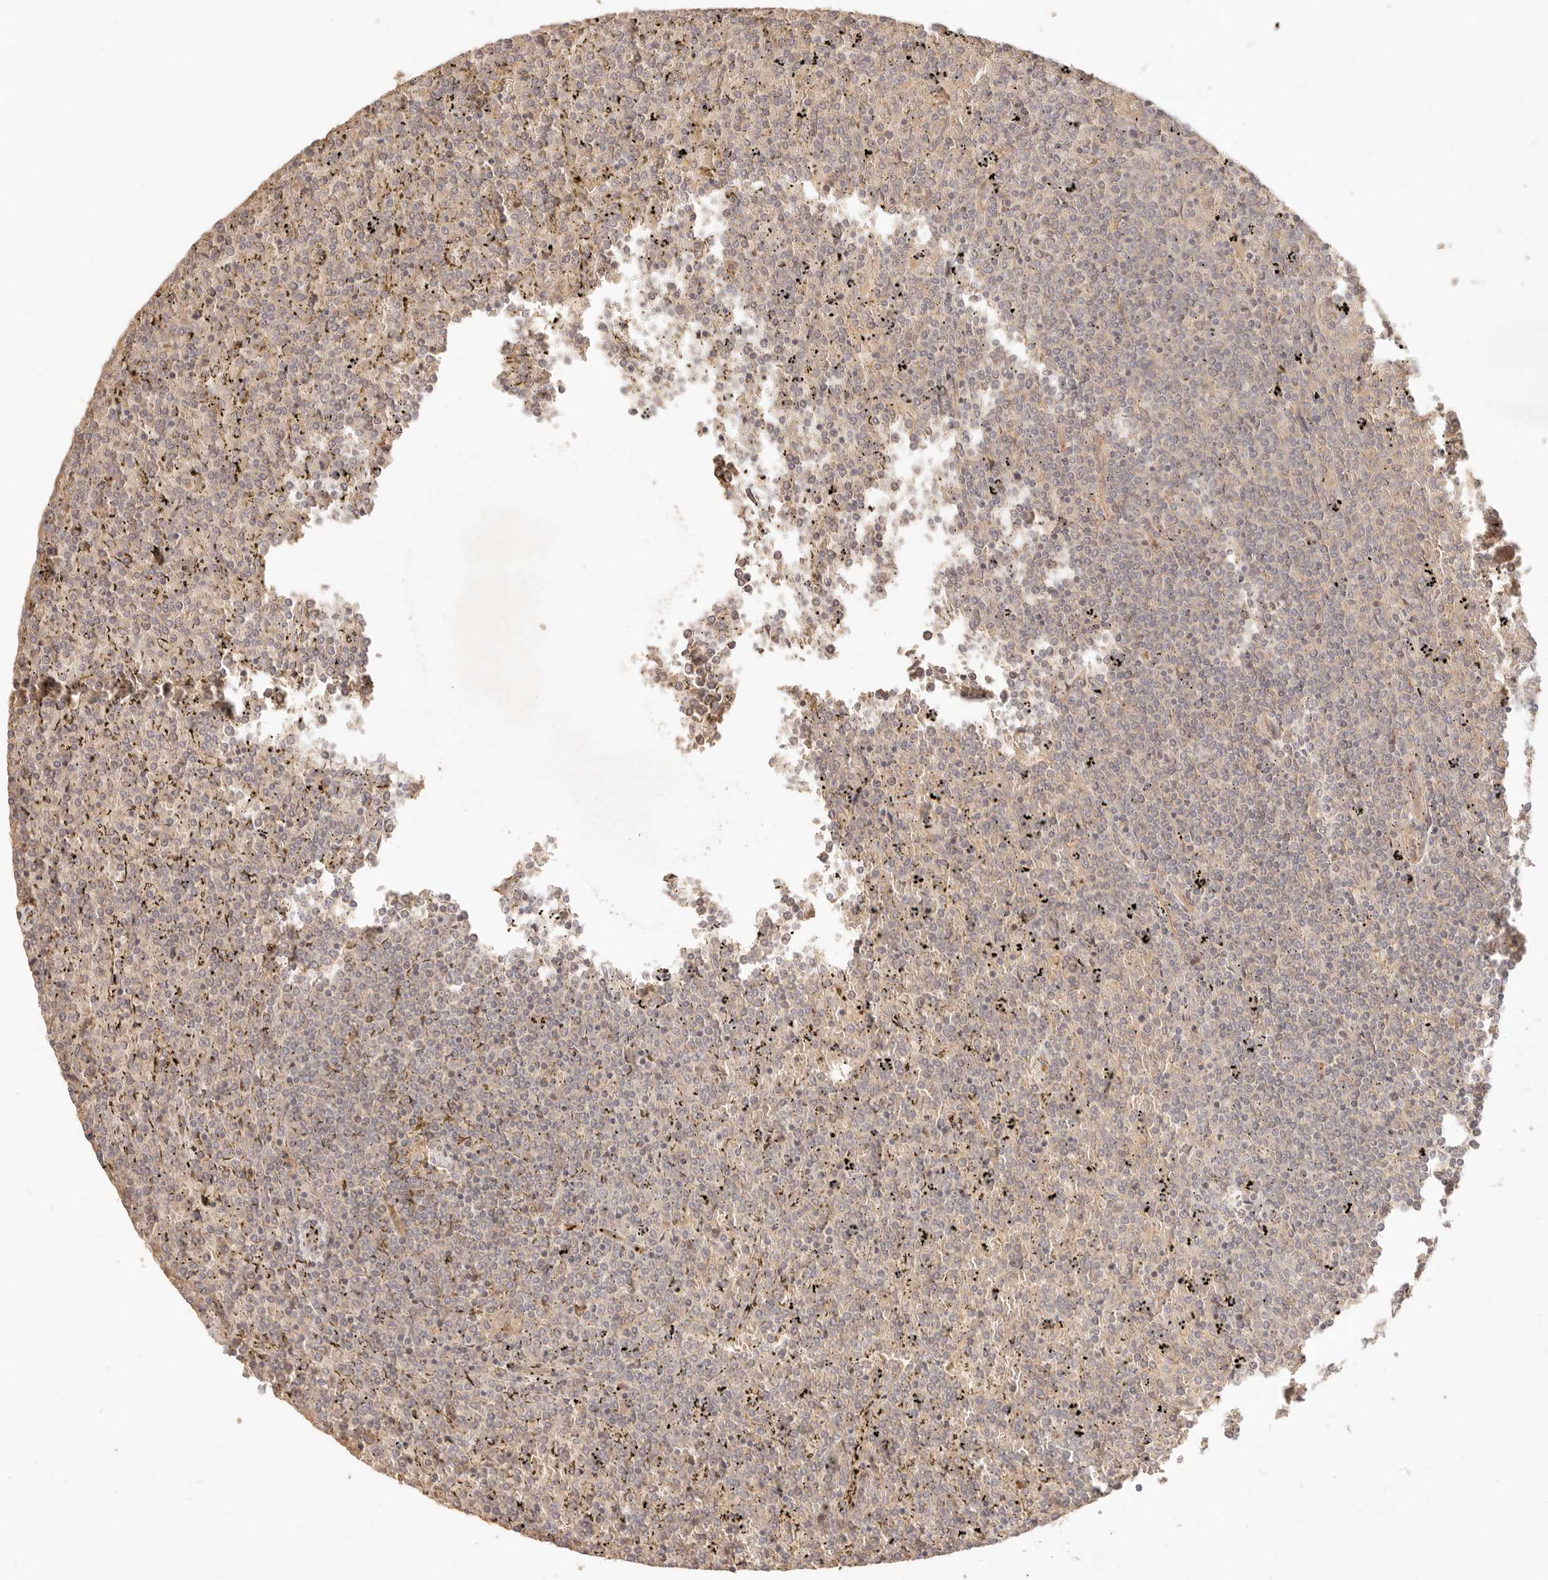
{"staining": {"intensity": "negative", "quantity": "none", "location": "none"}, "tissue": "lymphoma", "cell_type": "Tumor cells", "image_type": "cancer", "snomed": [{"axis": "morphology", "description": "Malignant lymphoma, non-Hodgkin's type, Low grade"}, {"axis": "topography", "description": "Spleen"}], "caption": "Immunohistochemical staining of human low-grade malignant lymphoma, non-Hodgkin's type demonstrates no significant expression in tumor cells.", "gene": "PPP1R3B", "patient": {"sex": "female", "age": 19}}